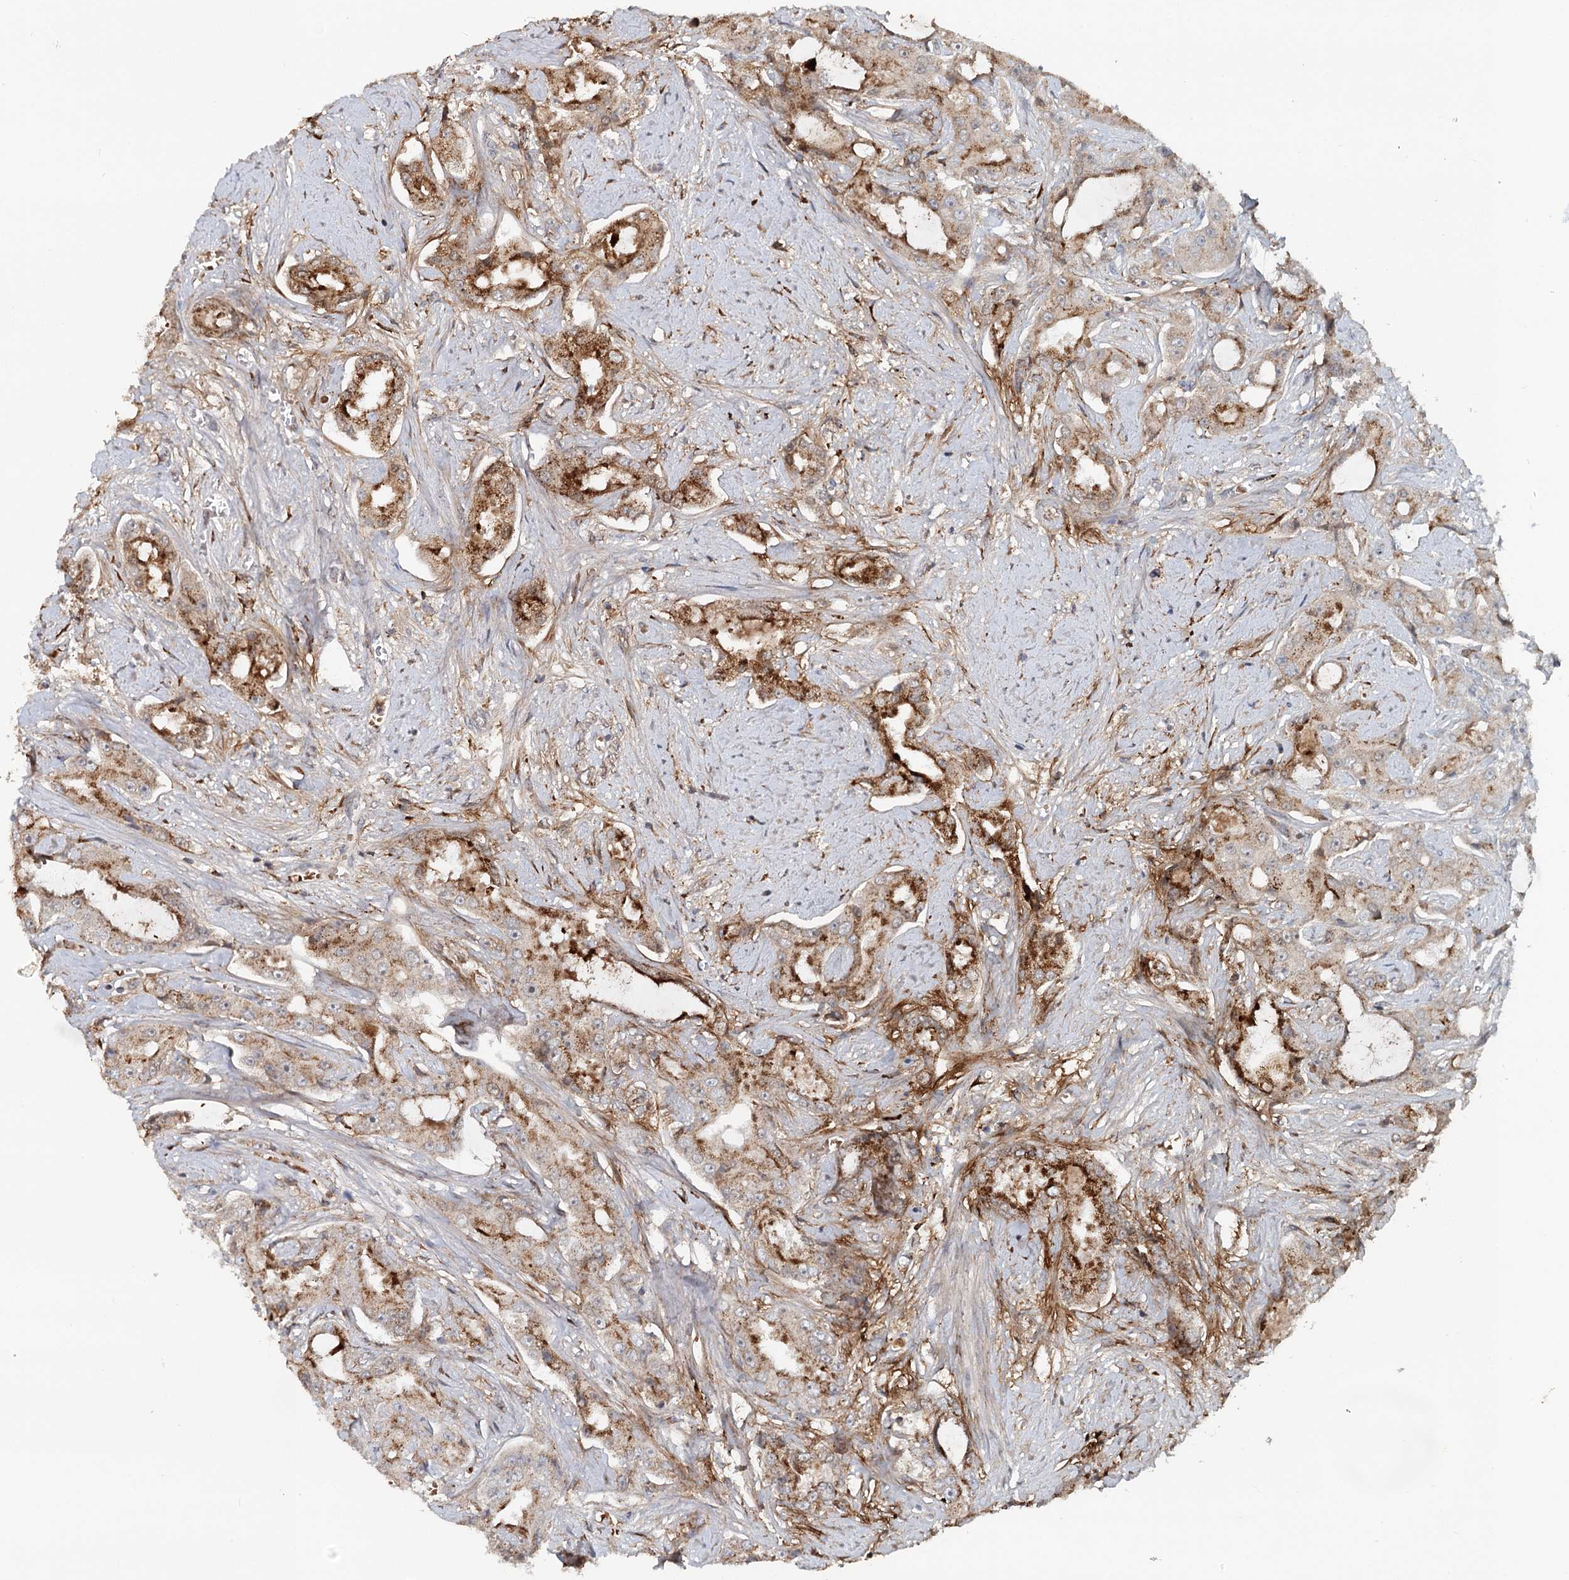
{"staining": {"intensity": "moderate", "quantity": ">75%", "location": "cytoplasmic/membranous"}, "tissue": "prostate cancer", "cell_type": "Tumor cells", "image_type": "cancer", "snomed": [{"axis": "morphology", "description": "Adenocarcinoma, High grade"}, {"axis": "topography", "description": "Prostate"}], "caption": "This histopathology image shows prostate adenocarcinoma (high-grade) stained with IHC to label a protein in brown. The cytoplasmic/membranous of tumor cells show moderate positivity for the protein. Nuclei are counter-stained blue.", "gene": "RNF111", "patient": {"sex": "male", "age": 73}}